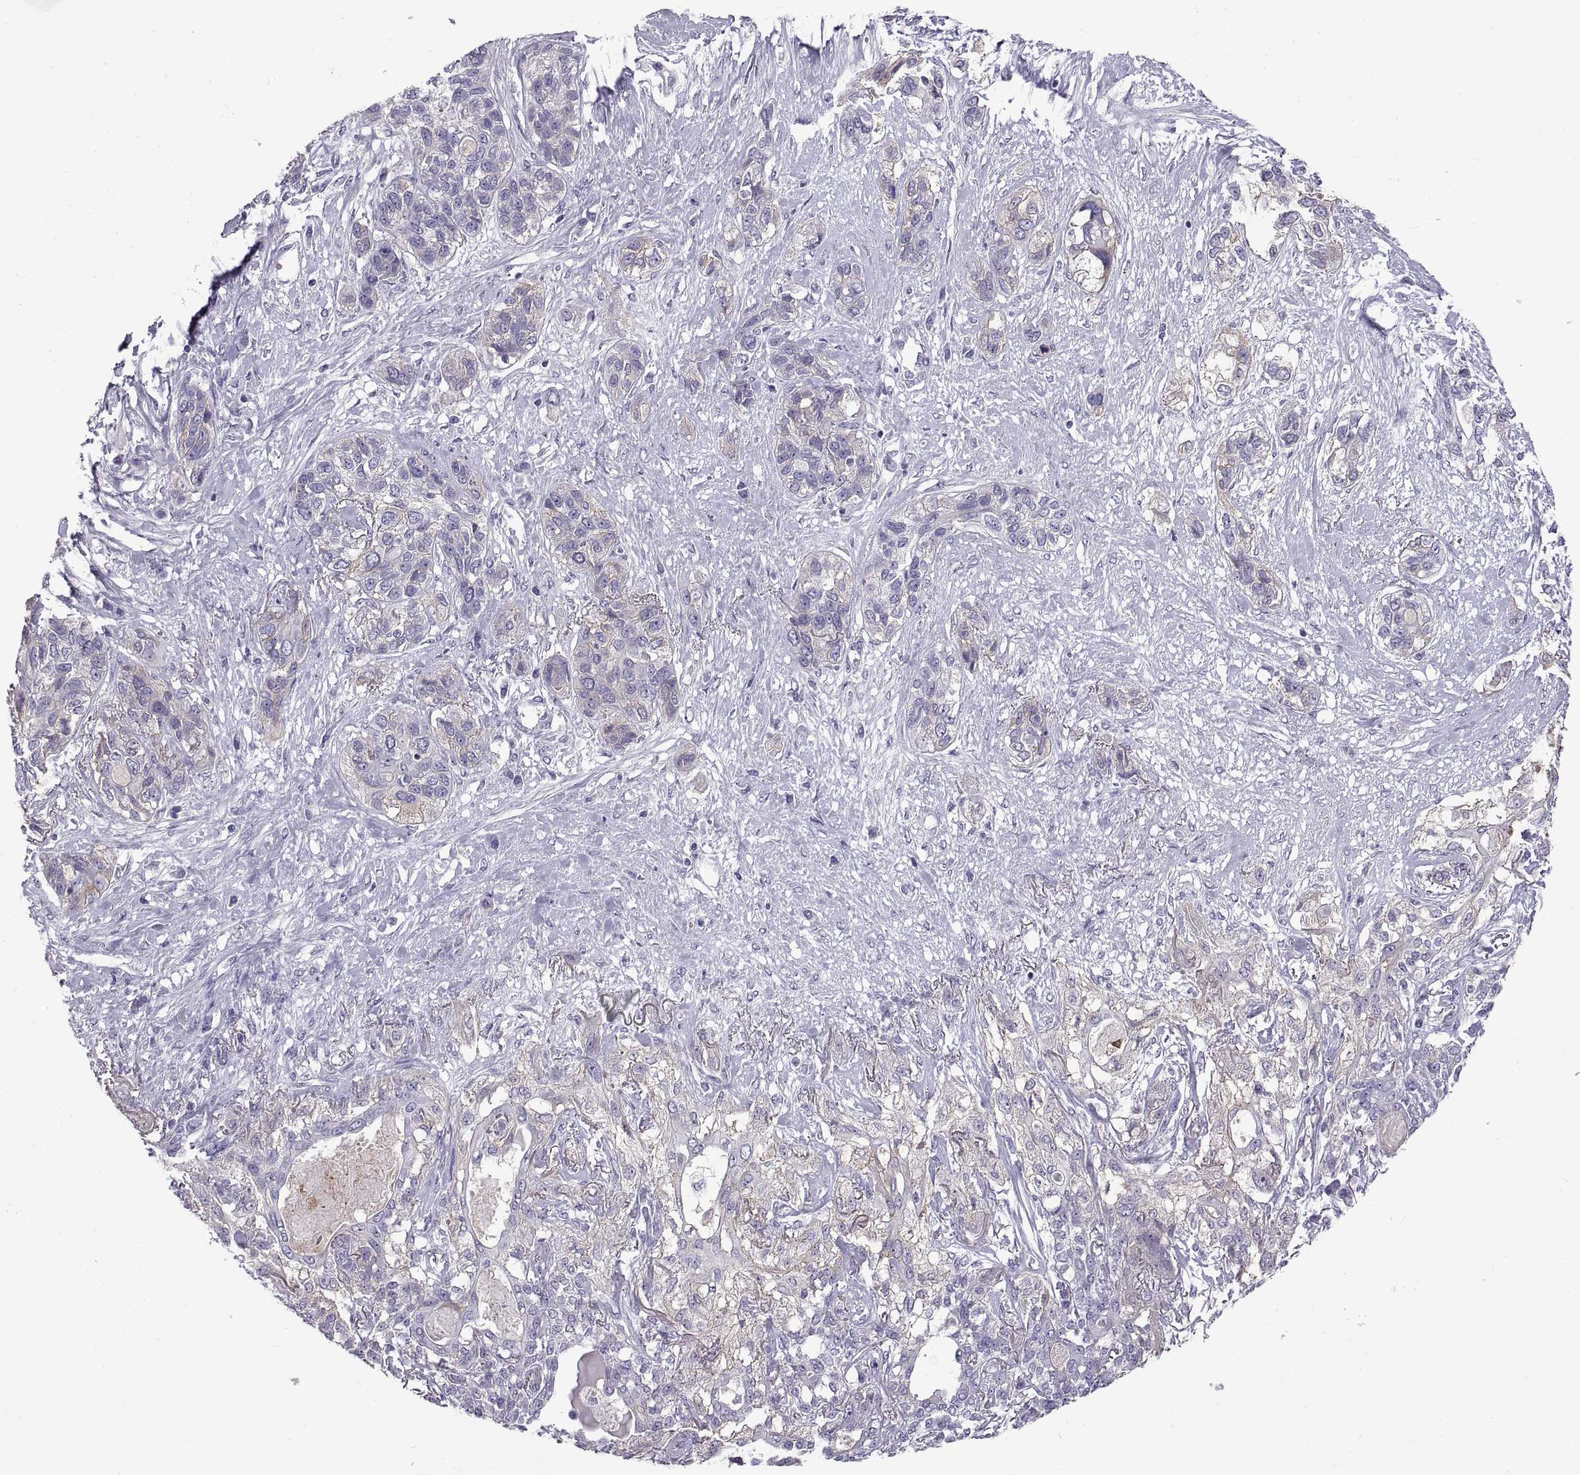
{"staining": {"intensity": "negative", "quantity": "none", "location": "none"}, "tissue": "lung cancer", "cell_type": "Tumor cells", "image_type": "cancer", "snomed": [{"axis": "morphology", "description": "Squamous cell carcinoma, NOS"}, {"axis": "topography", "description": "Lung"}], "caption": "This is an IHC photomicrograph of human lung cancer. There is no positivity in tumor cells.", "gene": "CRYBB3", "patient": {"sex": "female", "age": 70}}